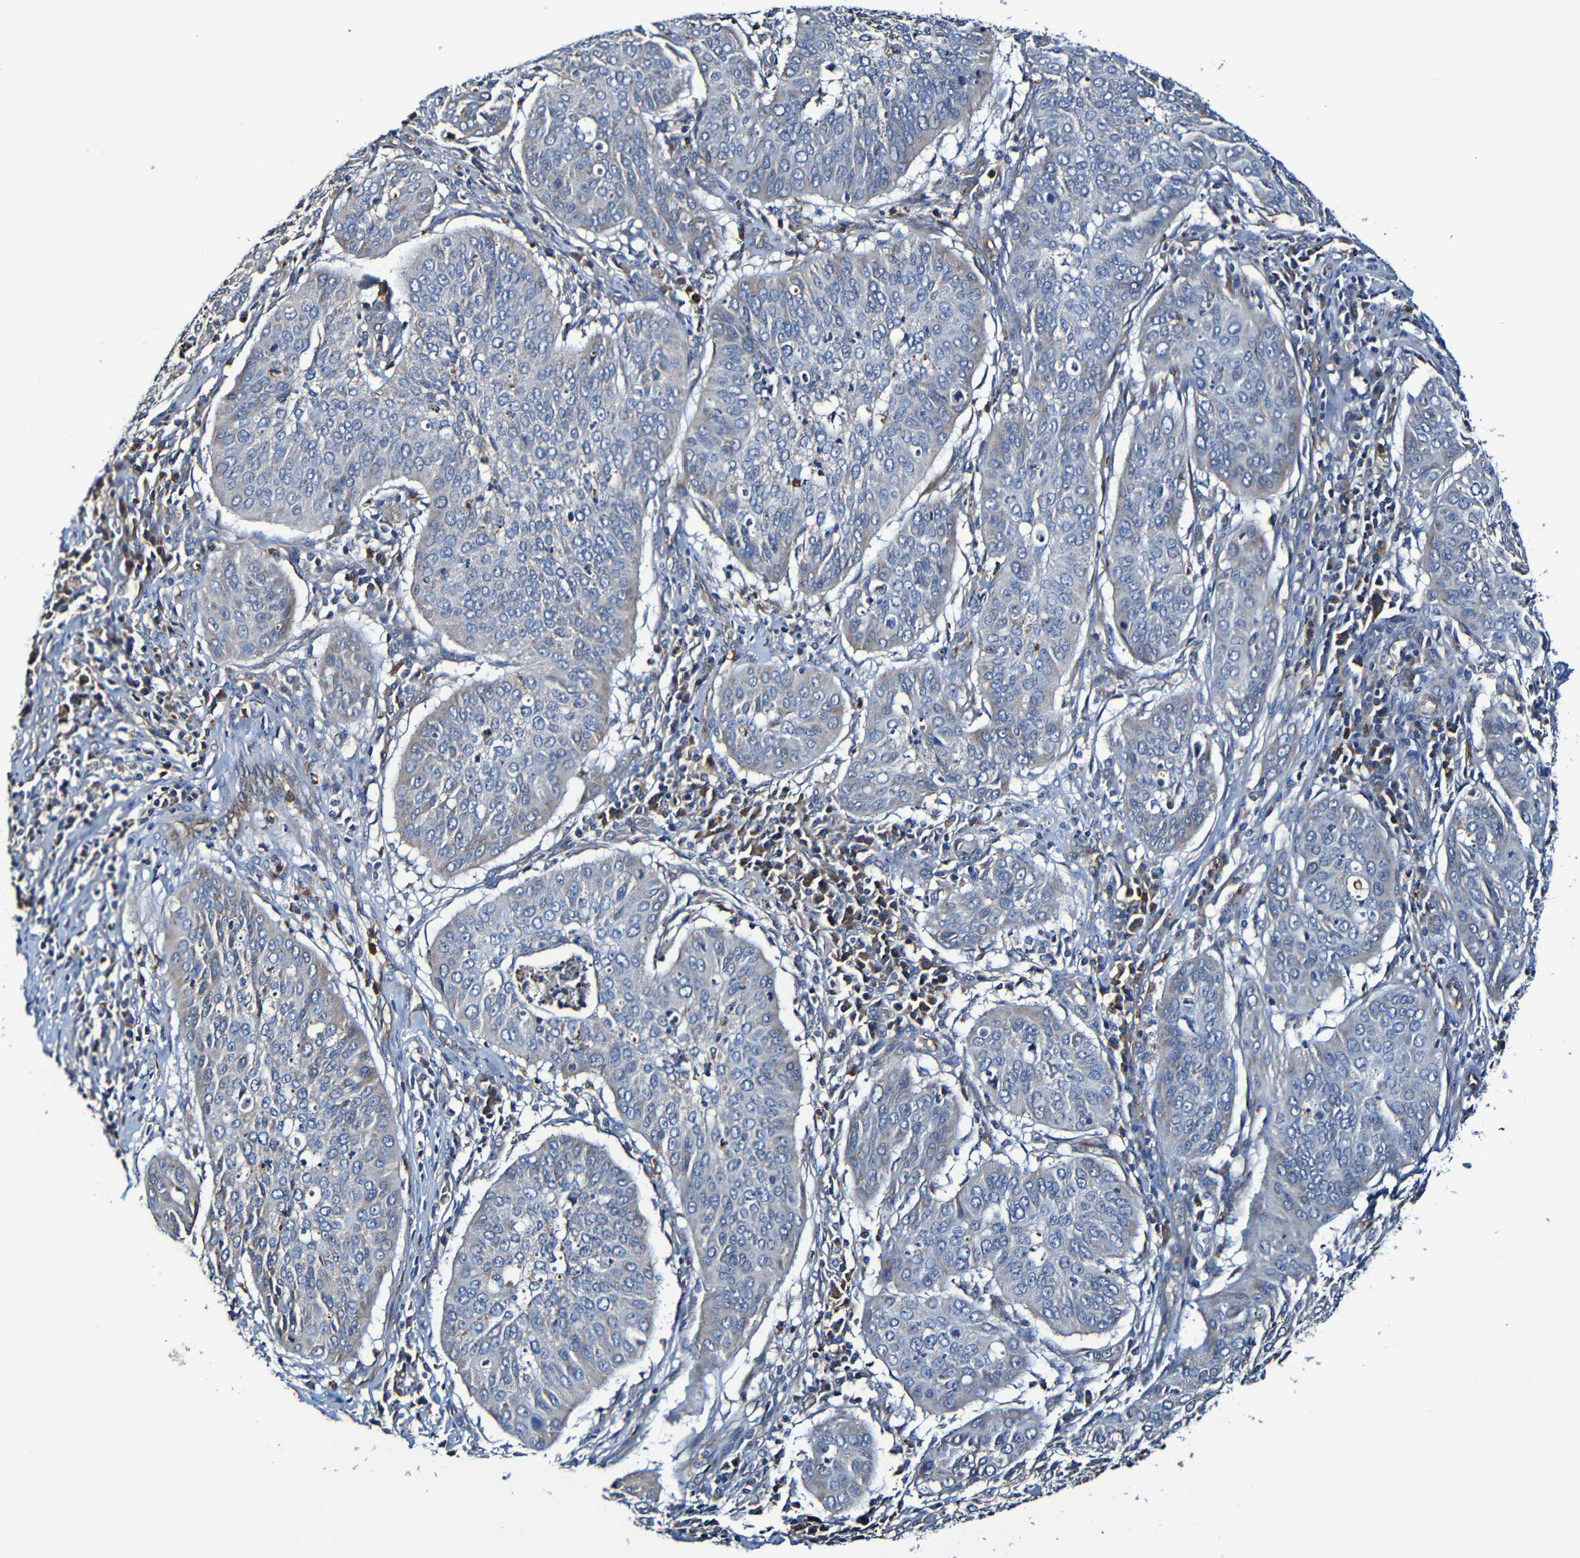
{"staining": {"intensity": "weak", "quantity": "<25%", "location": "cytoplasmic/membranous"}, "tissue": "cervical cancer", "cell_type": "Tumor cells", "image_type": "cancer", "snomed": [{"axis": "morphology", "description": "Normal tissue, NOS"}, {"axis": "morphology", "description": "Squamous cell carcinoma, NOS"}, {"axis": "topography", "description": "Cervix"}], "caption": "This is an IHC histopathology image of cervical cancer (squamous cell carcinoma). There is no expression in tumor cells.", "gene": "ADAM15", "patient": {"sex": "female", "age": 39}}